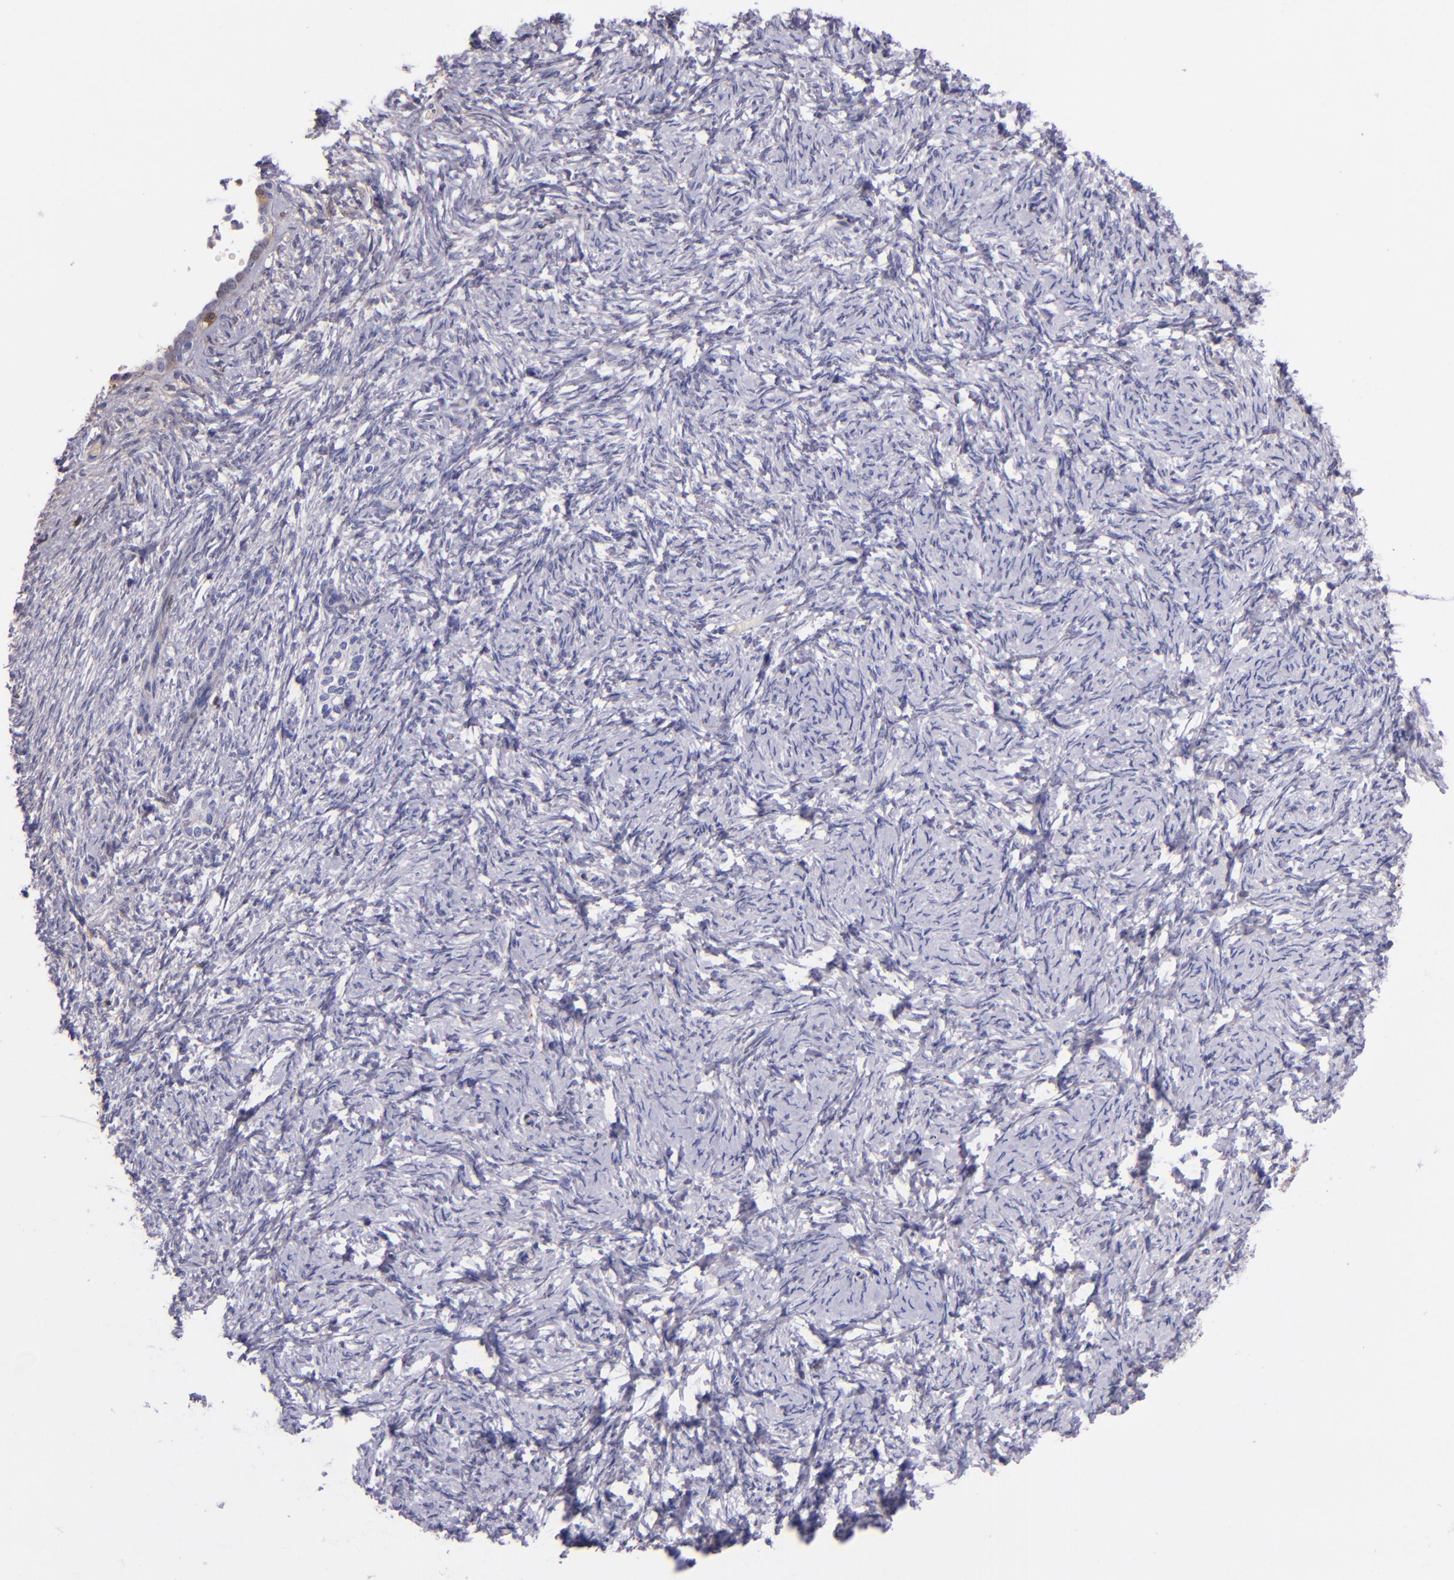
{"staining": {"intensity": "negative", "quantity": "none", "location": "none"}, "tissue": "ovarian cancer", "cell_type": "Tumor cells", "image_type": "cancer", "snomed": [{"axis": "morphology", "description": "Normal tissue, NOS"}, {"axis": "morphology", "description": "Cystadenocarcinoma, serous, NOS"}, {"axis": "topography", "description": "Ovary"}], "caption": "A histopathology image of ovarian cancer (serous cystadenocarcinoma) stained for a protein exhibits no brown staining in tumor cells.", "gene": "KNG1", "patient": {"sex": "female", "age": 62}}